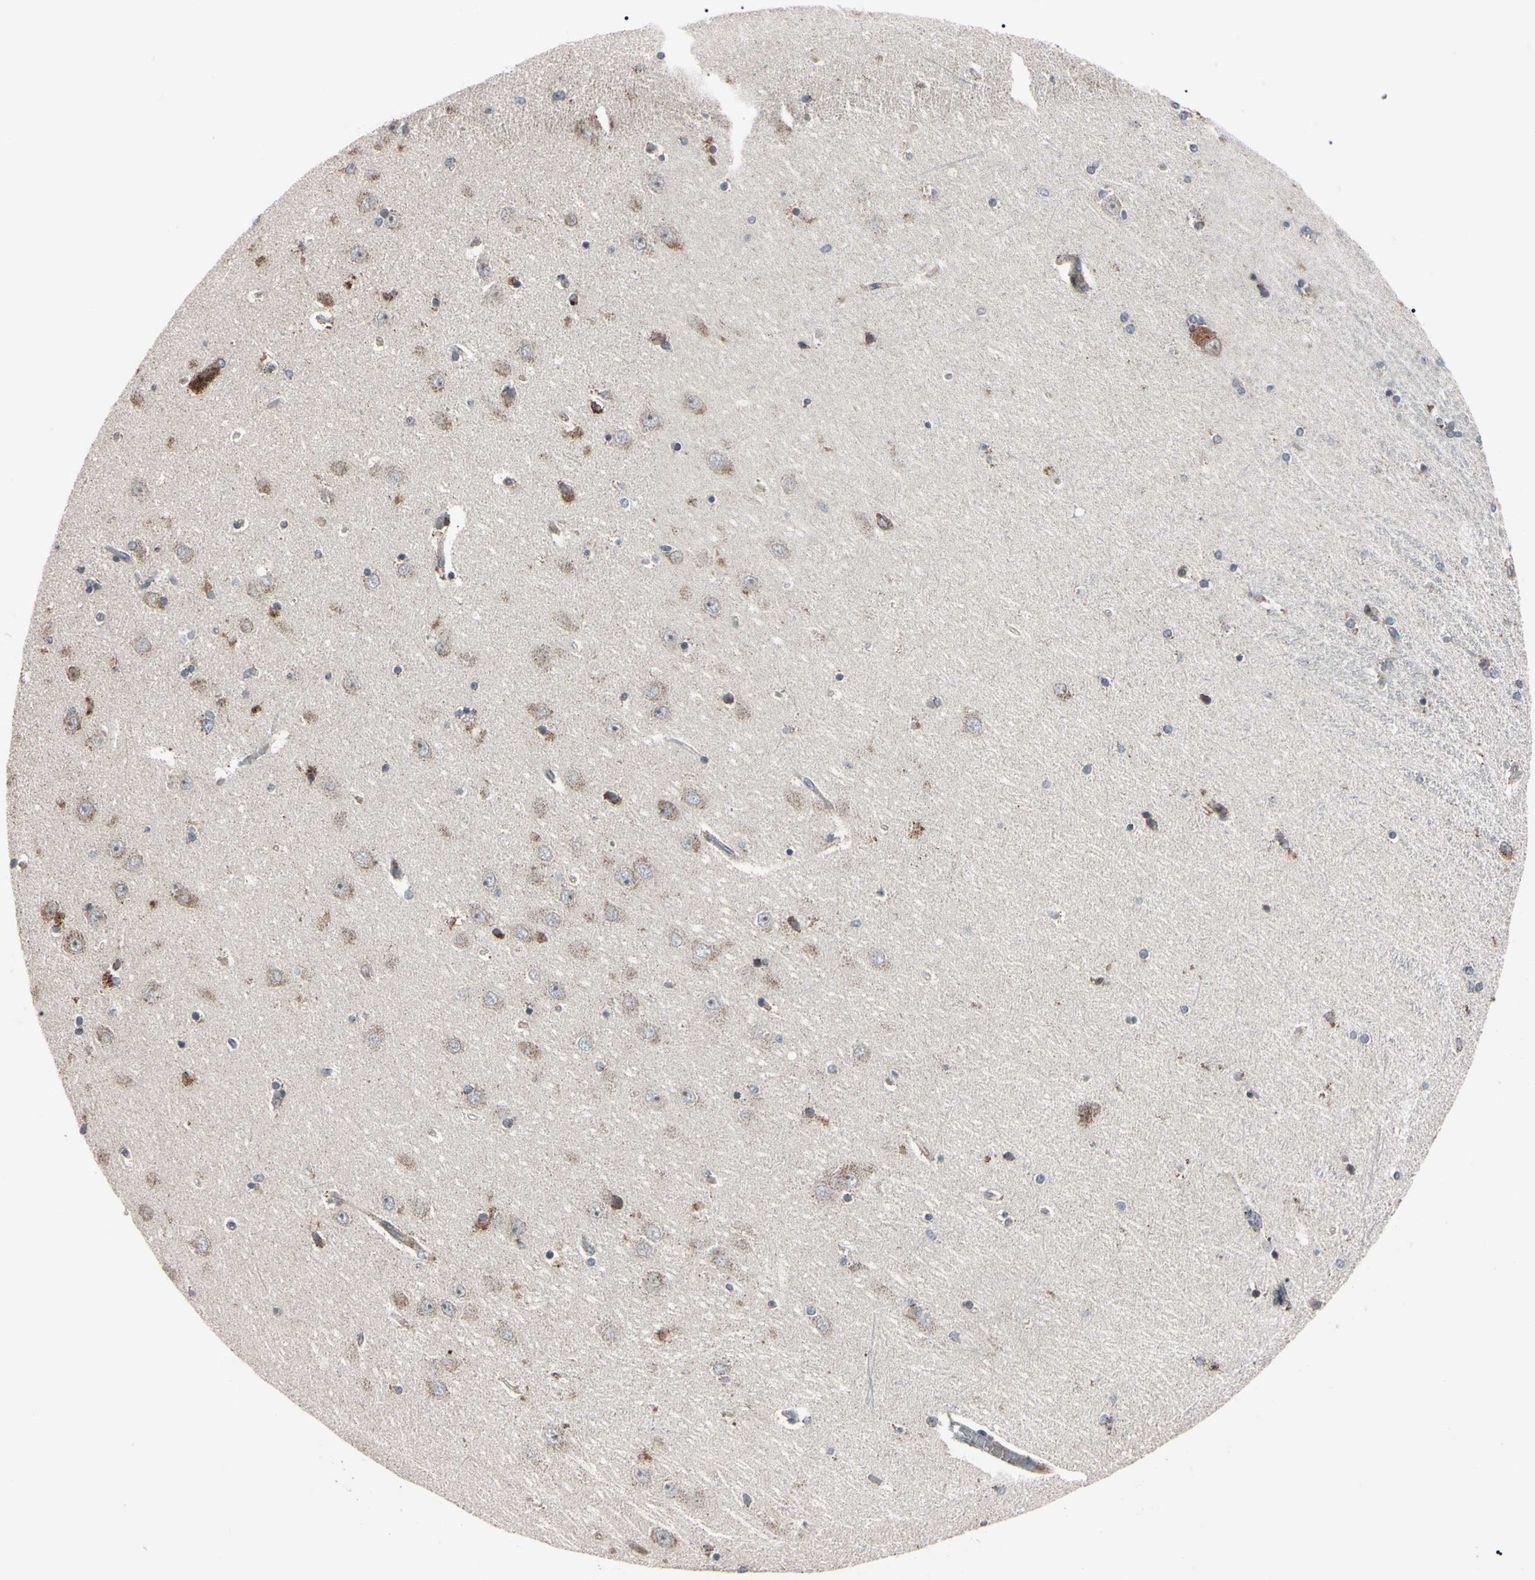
{"staining": {"intensity": "weak", "quantity": "25%-75%", "location": "cytoplasmic/membranous"}, "tissue": "hippocampus", "cell_type": "Glial cells", "image_type": "normal", "snomed": [{"axis": "morphology", "description": "Normal tissue, NOS"}, {"axis": "topography", "description": "Hippocampus"}], "caption": "Immunohistochemical staining of benign human hippocampus displays weak cytoplasmic/membranous protein staining in about 25%-75% of glial cells. Nuclei are stained in blue.", "gene": "TNFRSF1A", "patient": {"sex": "female", "age": 54}}